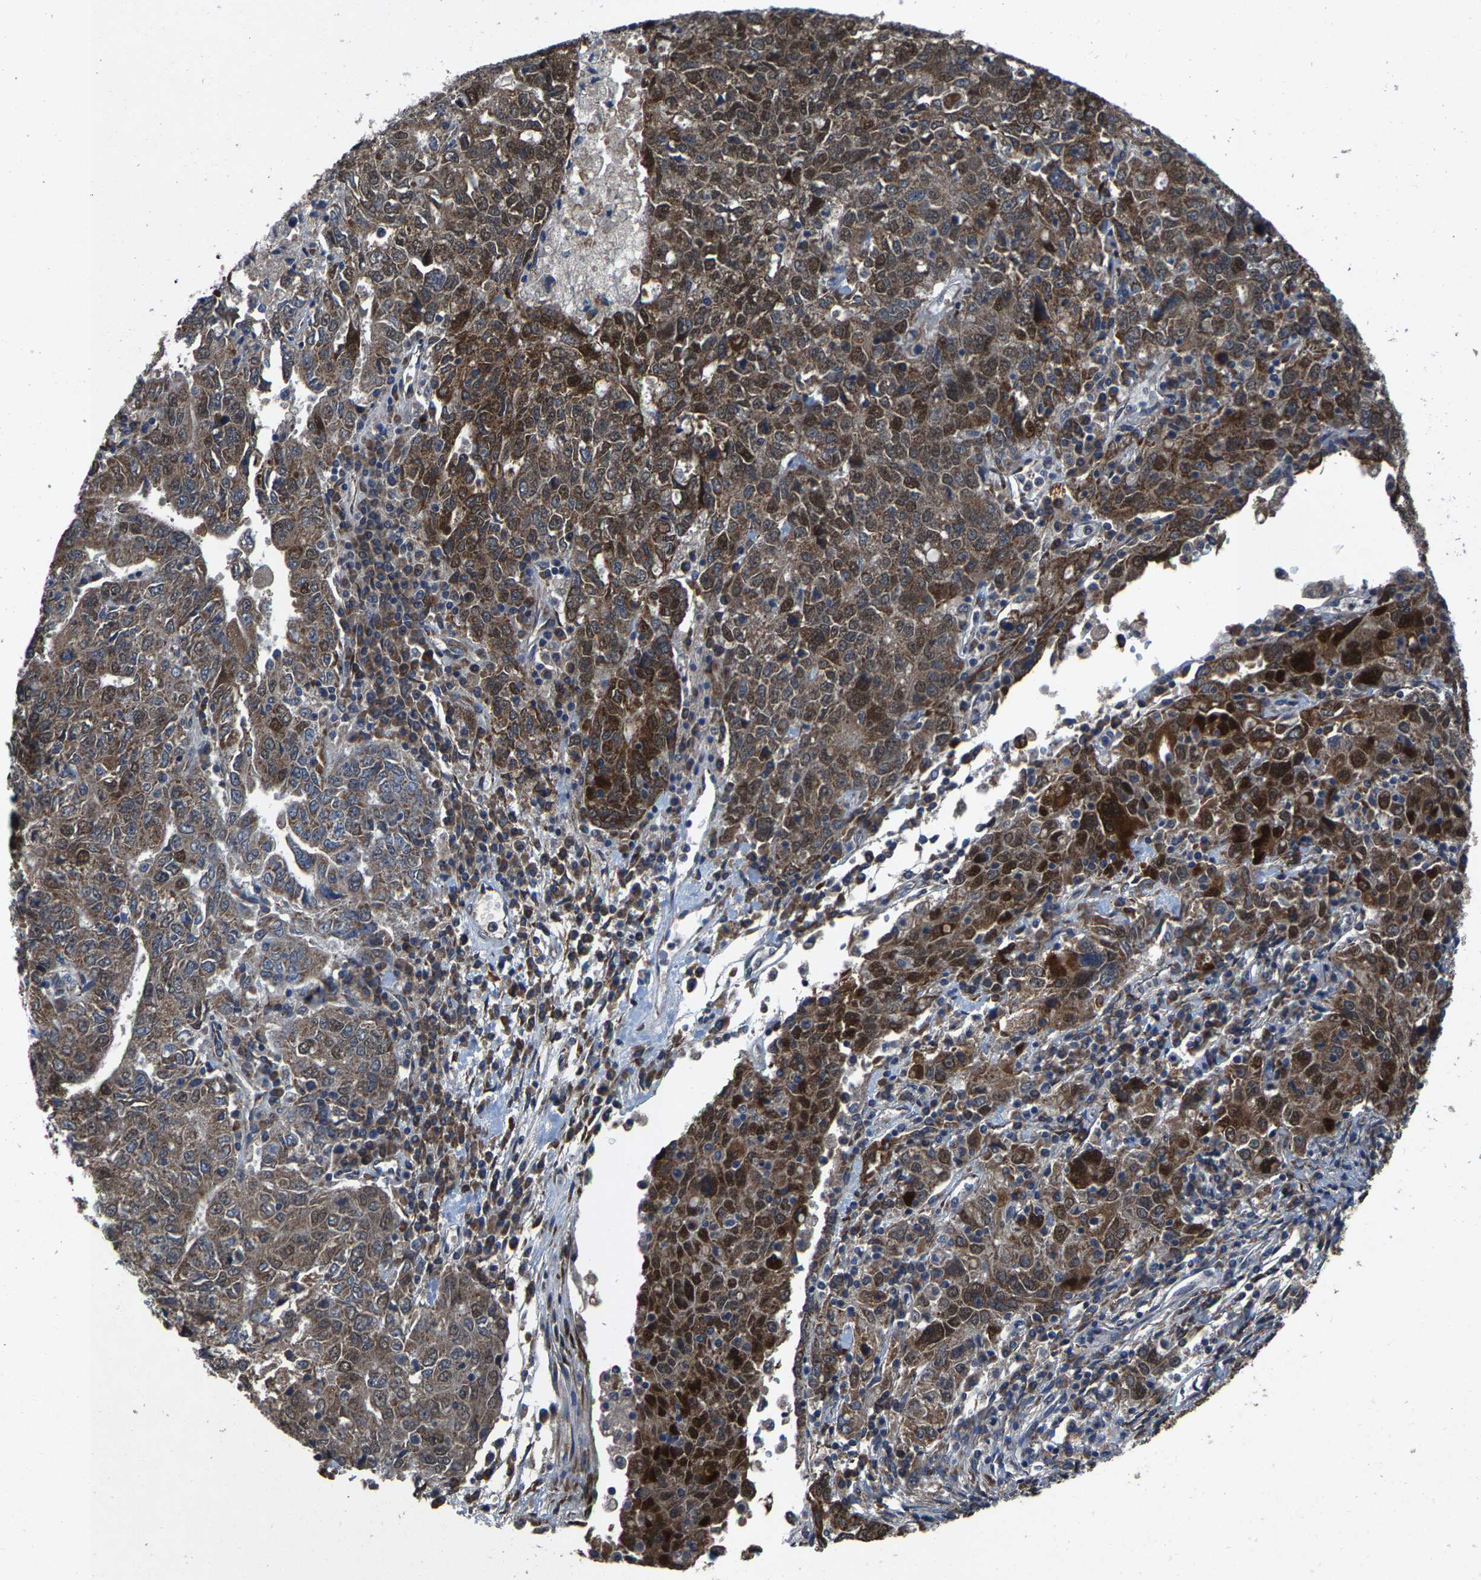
{"staining": {"intensity": "moderate", "quantity": ">75%", "location": "cytoplasmic/membranous,nuclear"}, "tissue": "ovarian cancer", "cell_type": "Tumor cells", "image_type": "cancer", "snomed": [{"axis": "morphology", "description": "Carcinoma, endometroid"}, {"axis": "topography", "description": "Ovary"}], "caption": "Immunohistochemical staining of human ovarian cancer (endometroid carcinoma) displays medium levels of moderate cytoplasmic/membranous and nuclear staining in approximately >75% of tumor cells.", "gene": "PDP1", "patient": {"sex": "female", "age": 62}}